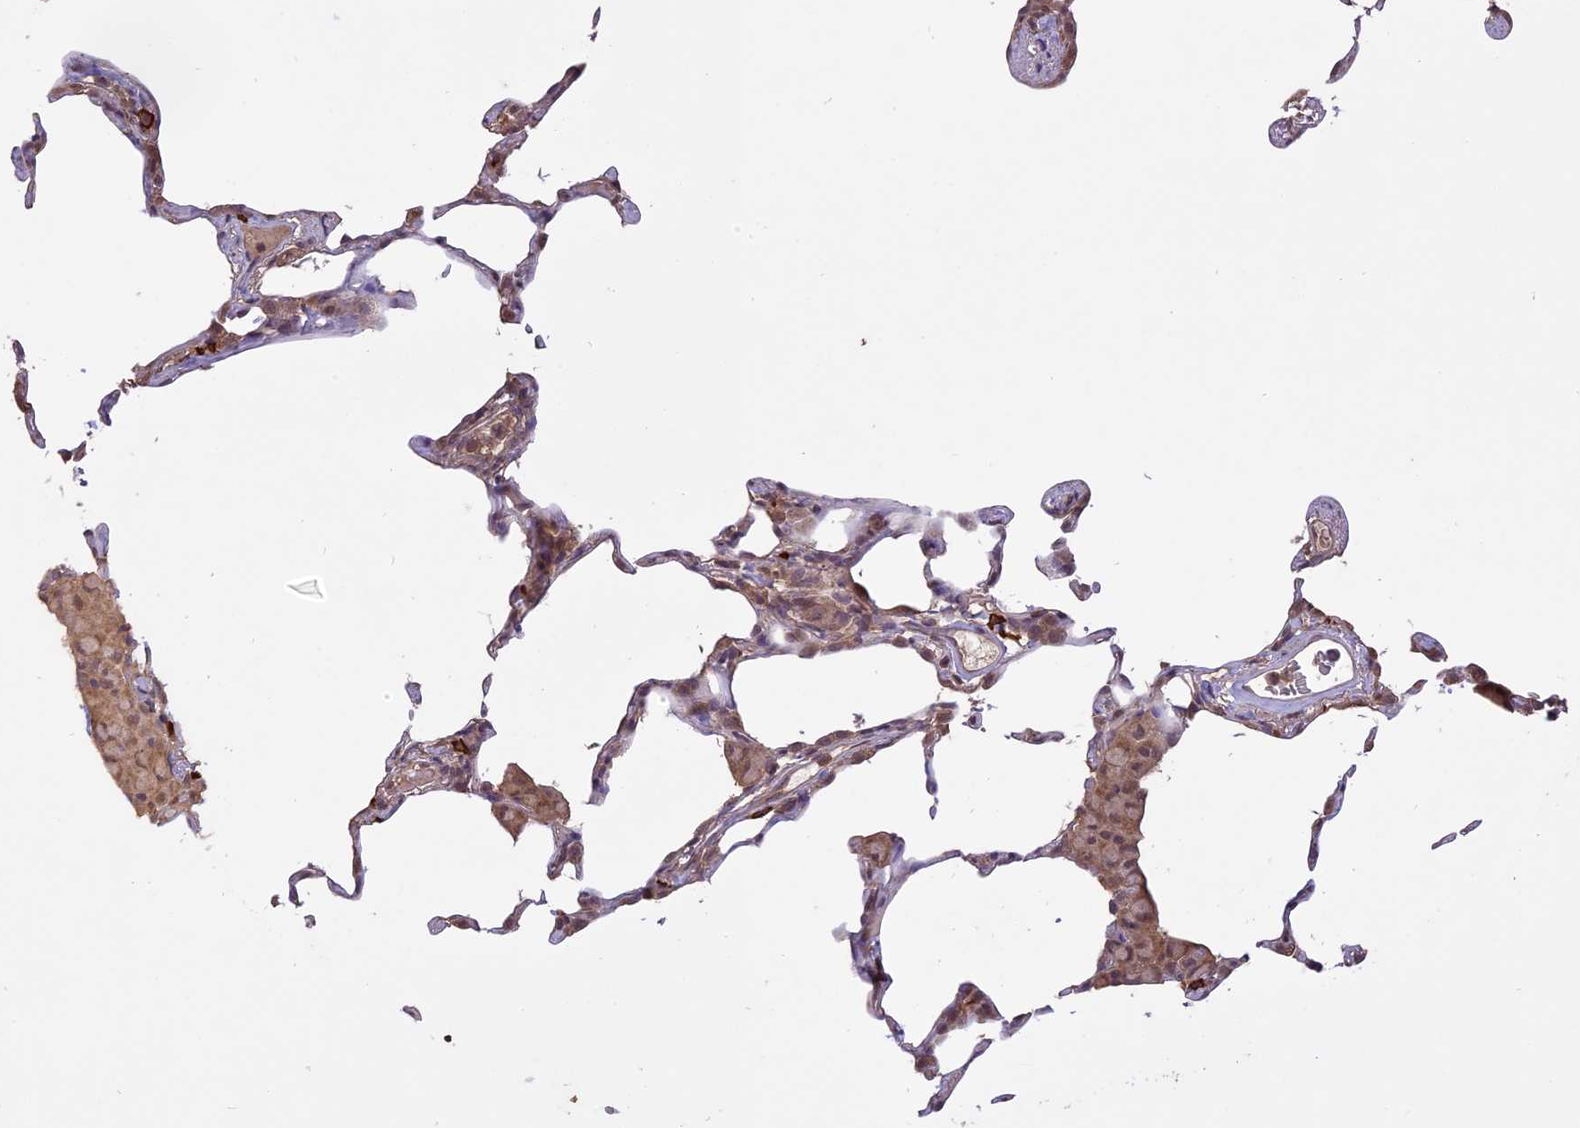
{"staining": {"intensity": "moderate", "quantity": "<25%", "location": "cytoplasmic/membranous"}, "tissue": "lung", "cell_type": "Alveolar cells", "image_type": "normal", "snomed": [{"axis": "morphology", "description": "Normal tissue, NOS"}, {"axis": "topography", "description": "Lung"}], "caption": "Lung stained for a protein (brown) displays moderate cytoplasmic/membranous positive positivity in approximately <25% of alveolar cells.", "gene": "TIGD7", "patient": {"sex": "female", "age": 57}}